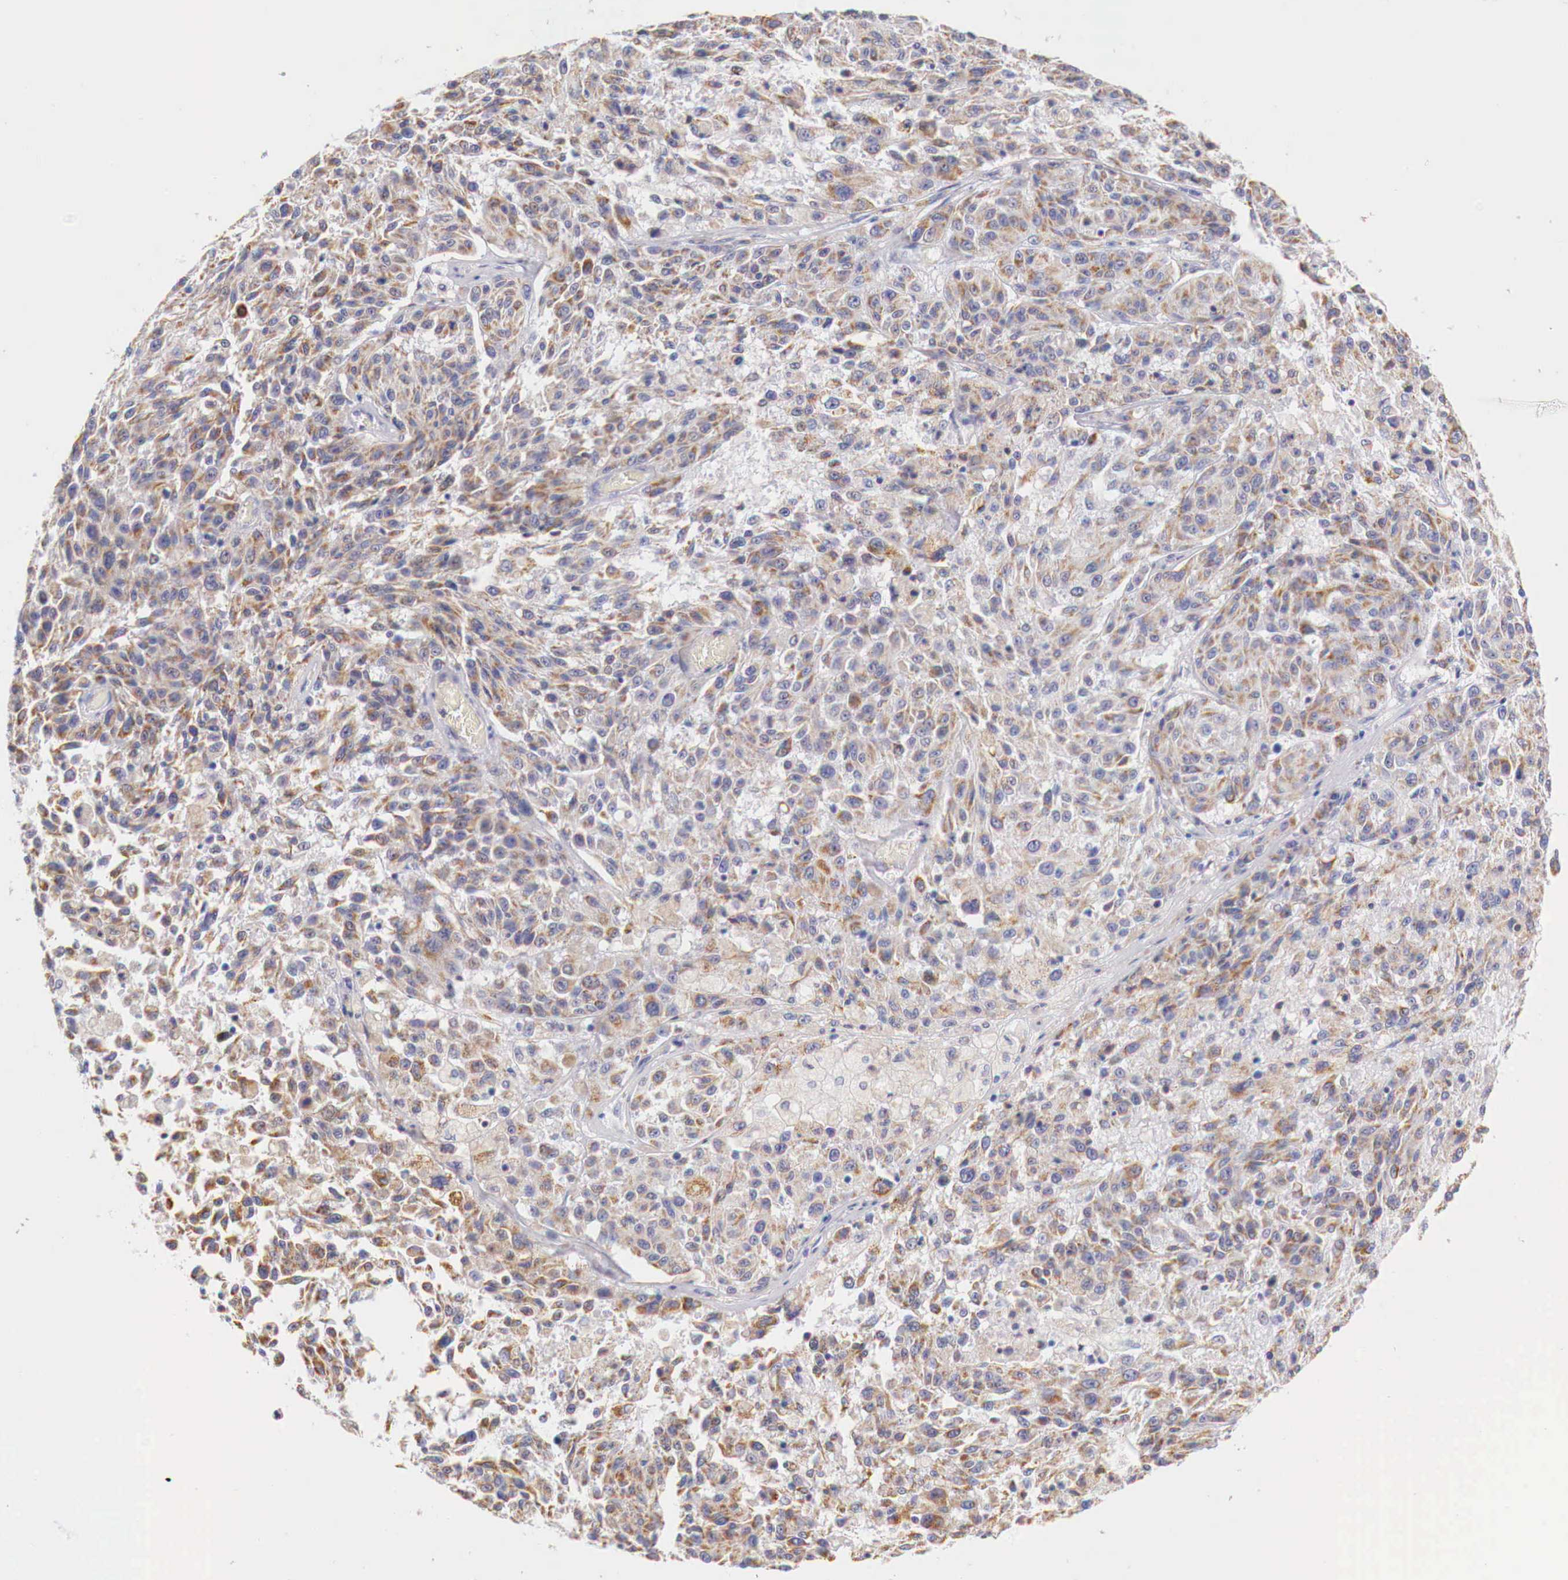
{"staining": {"intensity": "weak", "quantity": ">75%", "location": "cytoplasmic/membranous"}, "tissue": "melanoma", "cell_type": "Tumor cells", "image_type": "cancer", "snomed": [{"axis": "morphology", "description": "Malignant melanoma, NOS"}, {"axis": "topography", "description": "Skin"}], "caption": "Weak cytoplasmic/membranous staining for a protein is present in approximately >75% of tumor cells of malignant melanoma using immunohistochemistry.", "gene": "IDH3G", "patient": {"sex": "female", "age": 77}}